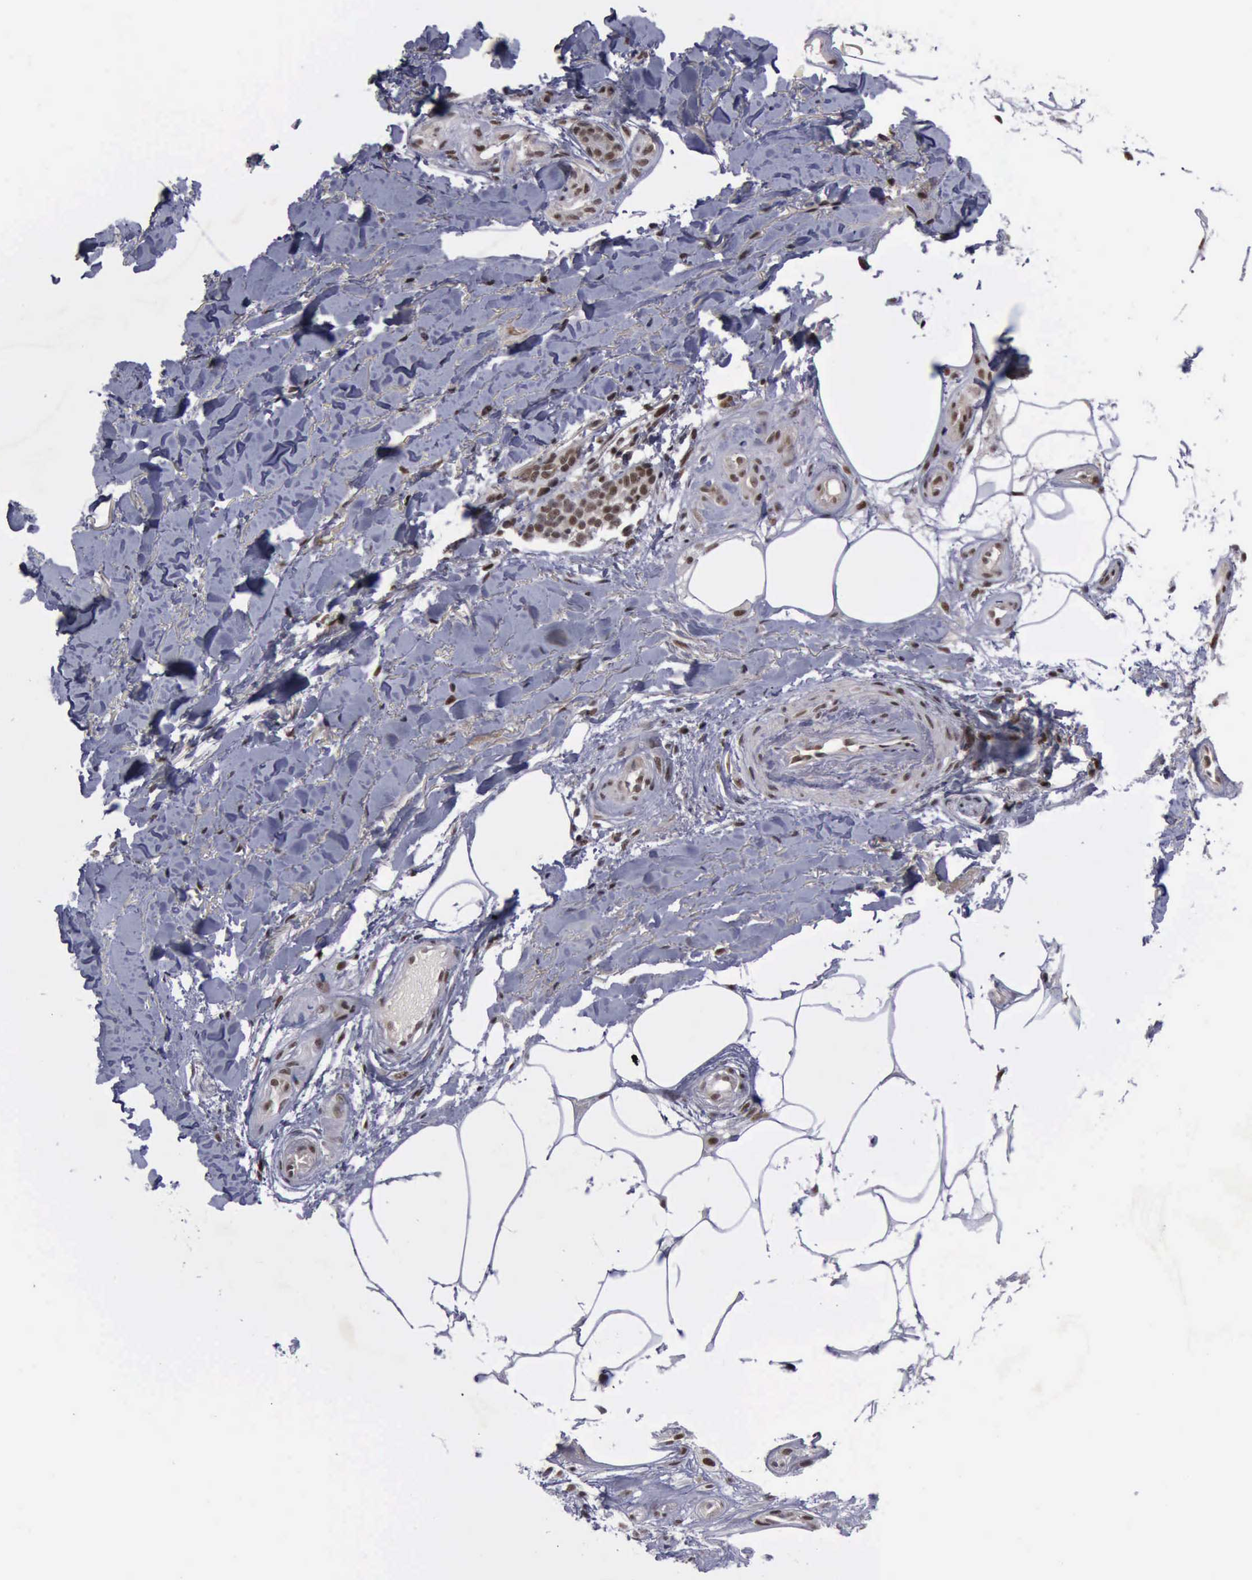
{"staining": {"intensity": "moderate", "quantity": ">75%", "location": "cytoplasmic/membranous,nuclear"}, "tissue": "melanoma", "cell_type": "Tumor cells", "image_type": "cancer", "snomed": [{"axis": "morphology", "description": "Malignant melanoma, NOS"}, {"axis": "topography", "description": "Skin"}], "caption": "Protein analysis of melanoma tissue demonstrates moderate cytoplasmic/membranous and nuclear staining in about >75% of tumor cells.", "gene": "ATM", "patient": {"sex": "female", "age": 85}}